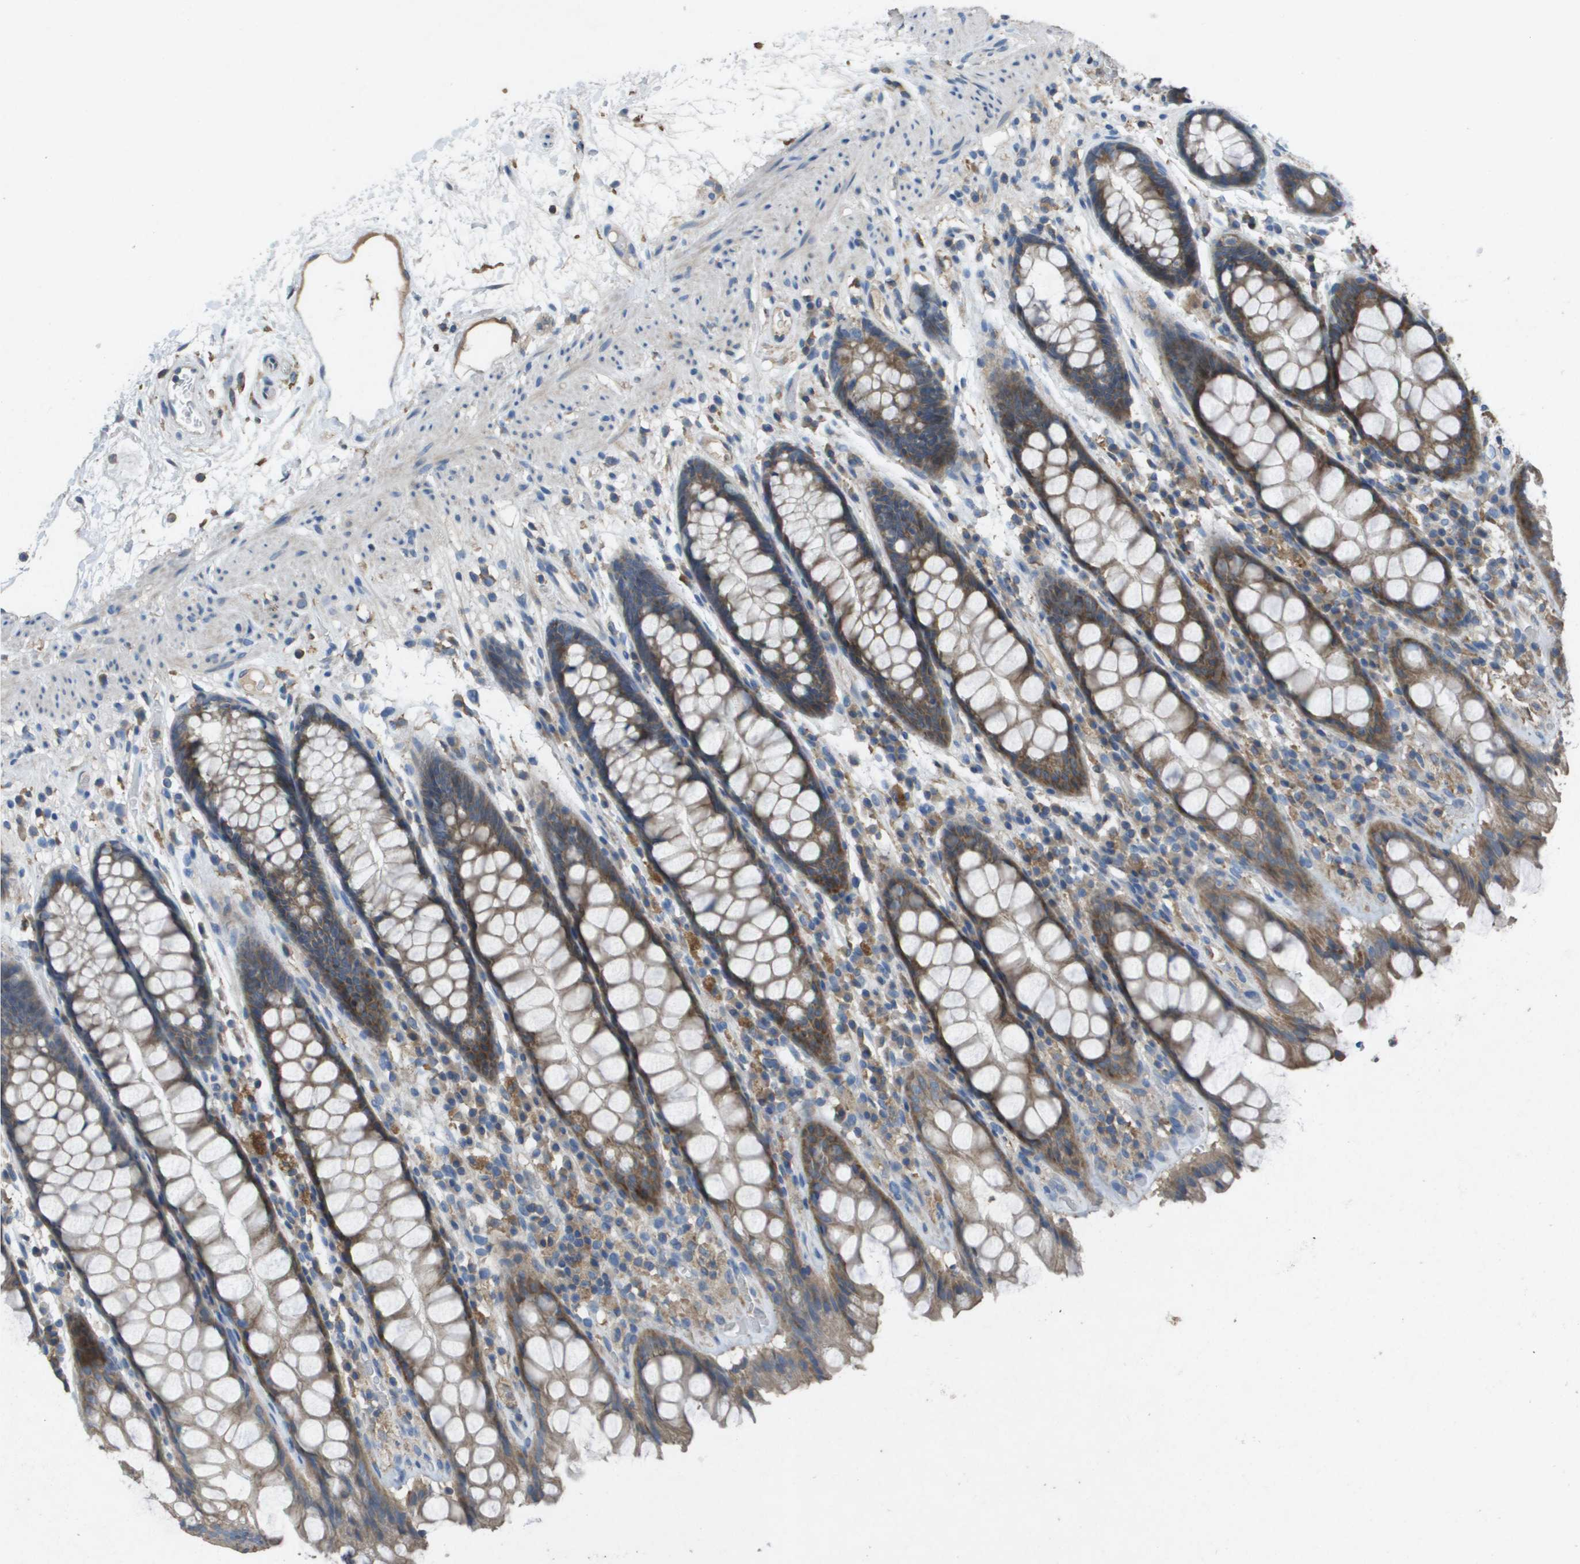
{"staining": {"intensity": "moderate", "quantity": ">75%", "location": "cytoplasmic/membranous"}, "tissue": "rectum", "cell_type": "Glandular cells", "image_type": "normal", "snomed": [{"axis": "morphology", "description": "Normal tissue, NOS"}, {"axis": "topography", "description": "Rectum"}], "caption": "Immunohistochemistry of benign human rectum demonstrates medium levels of moderate cytoplasmic/membranous positivity in about >75% of glandular cells.", "gene": "CLCA4", "patient": {"sex": "male", "age": 64}}